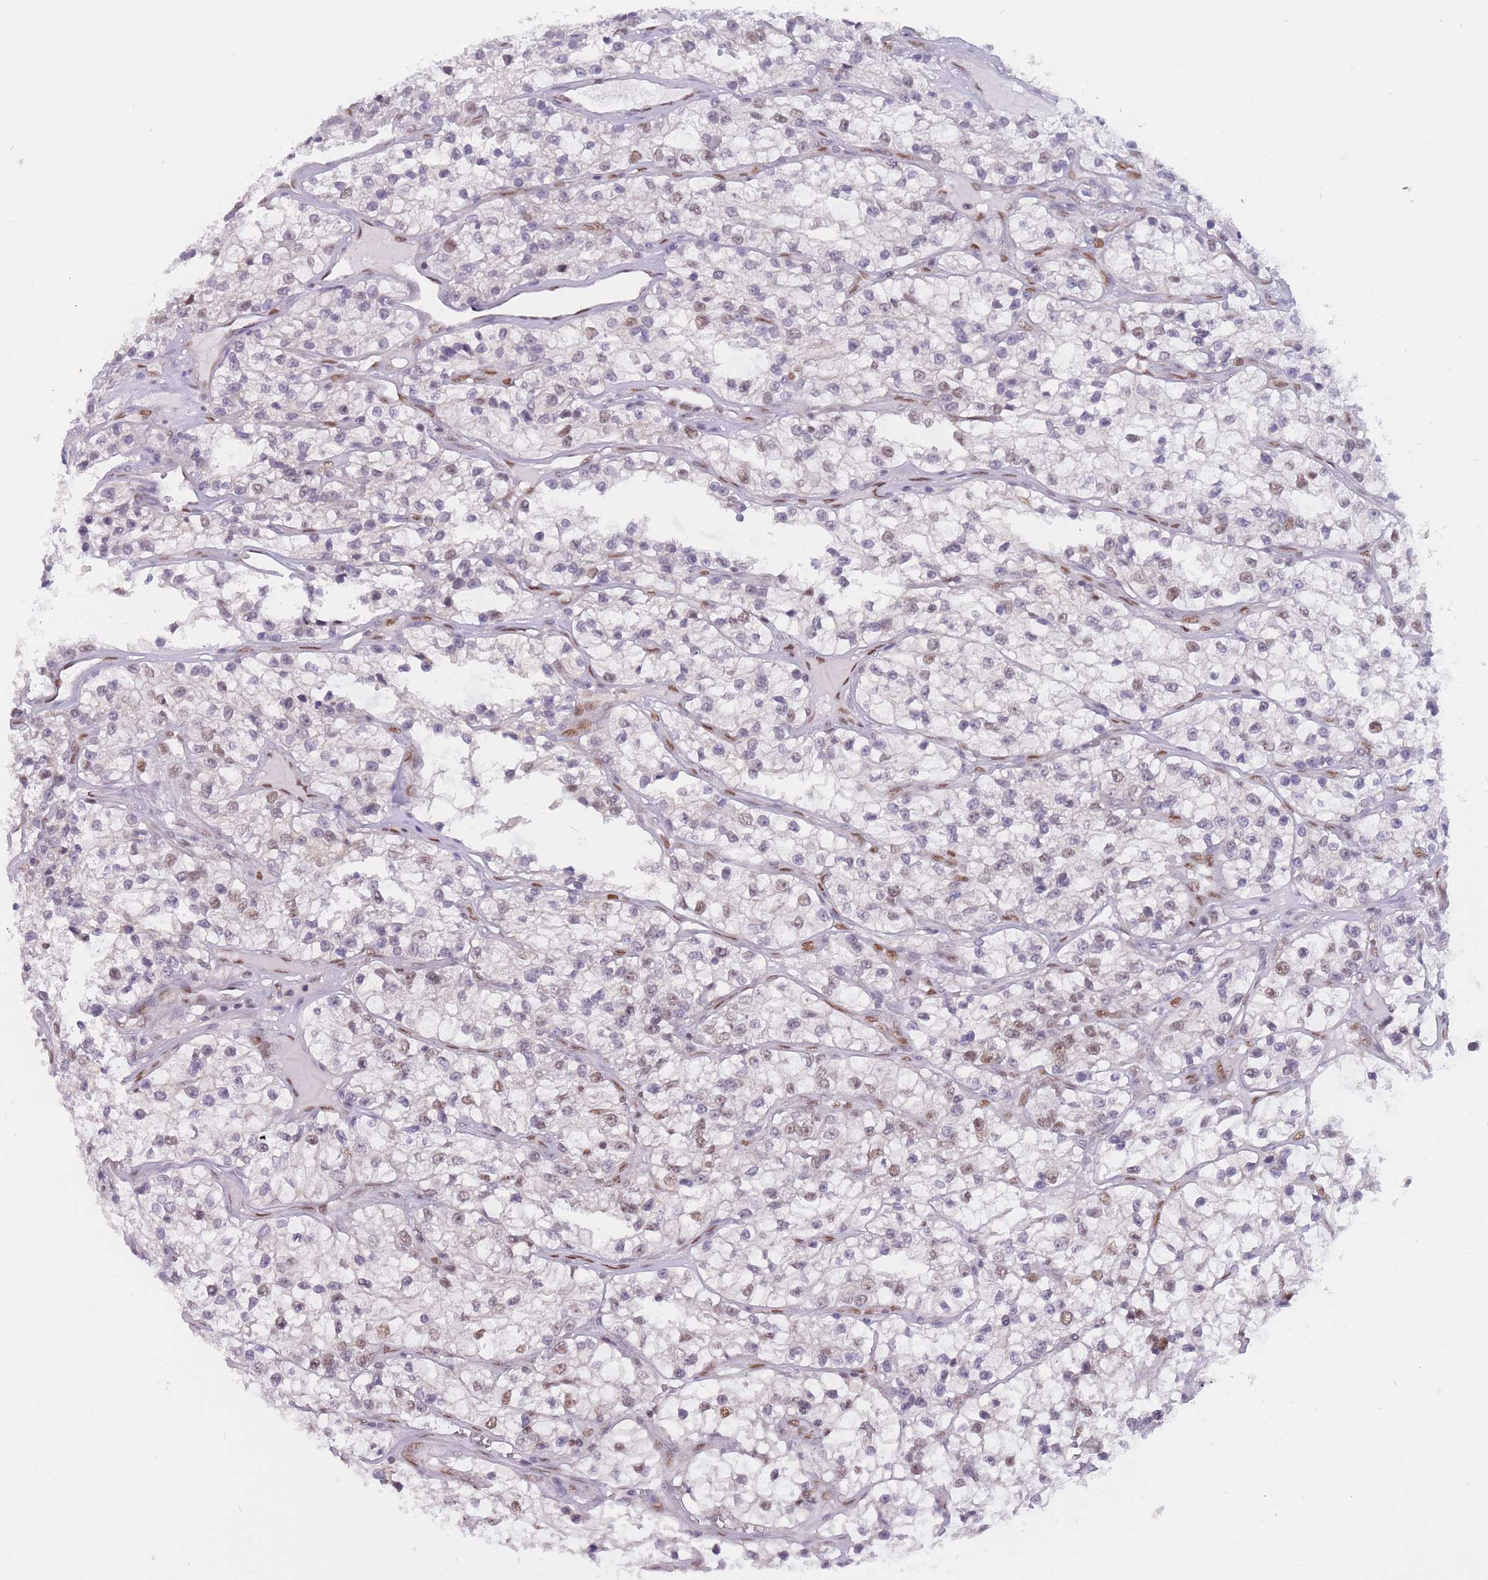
{"staining": {"intensity": "moderate", "quantity": "<25%", "location": "nuclear"}, "tissue": "renal cancer", "cell_type": "Tumor cells", "image_type": "cancer", "snomed": [{"axis": "morphology", "description": "Adenocarcinoma, NOS"}, {"axis": "topography", "description": "Kidney"}], "caption": "Immunohistochemistry of renal adenocarcinoma displays low levels of moderate nuclear expression in about <25% of tumor cells.", "gene": "NASP", "patient": {"sex": "female", "age": 57}}